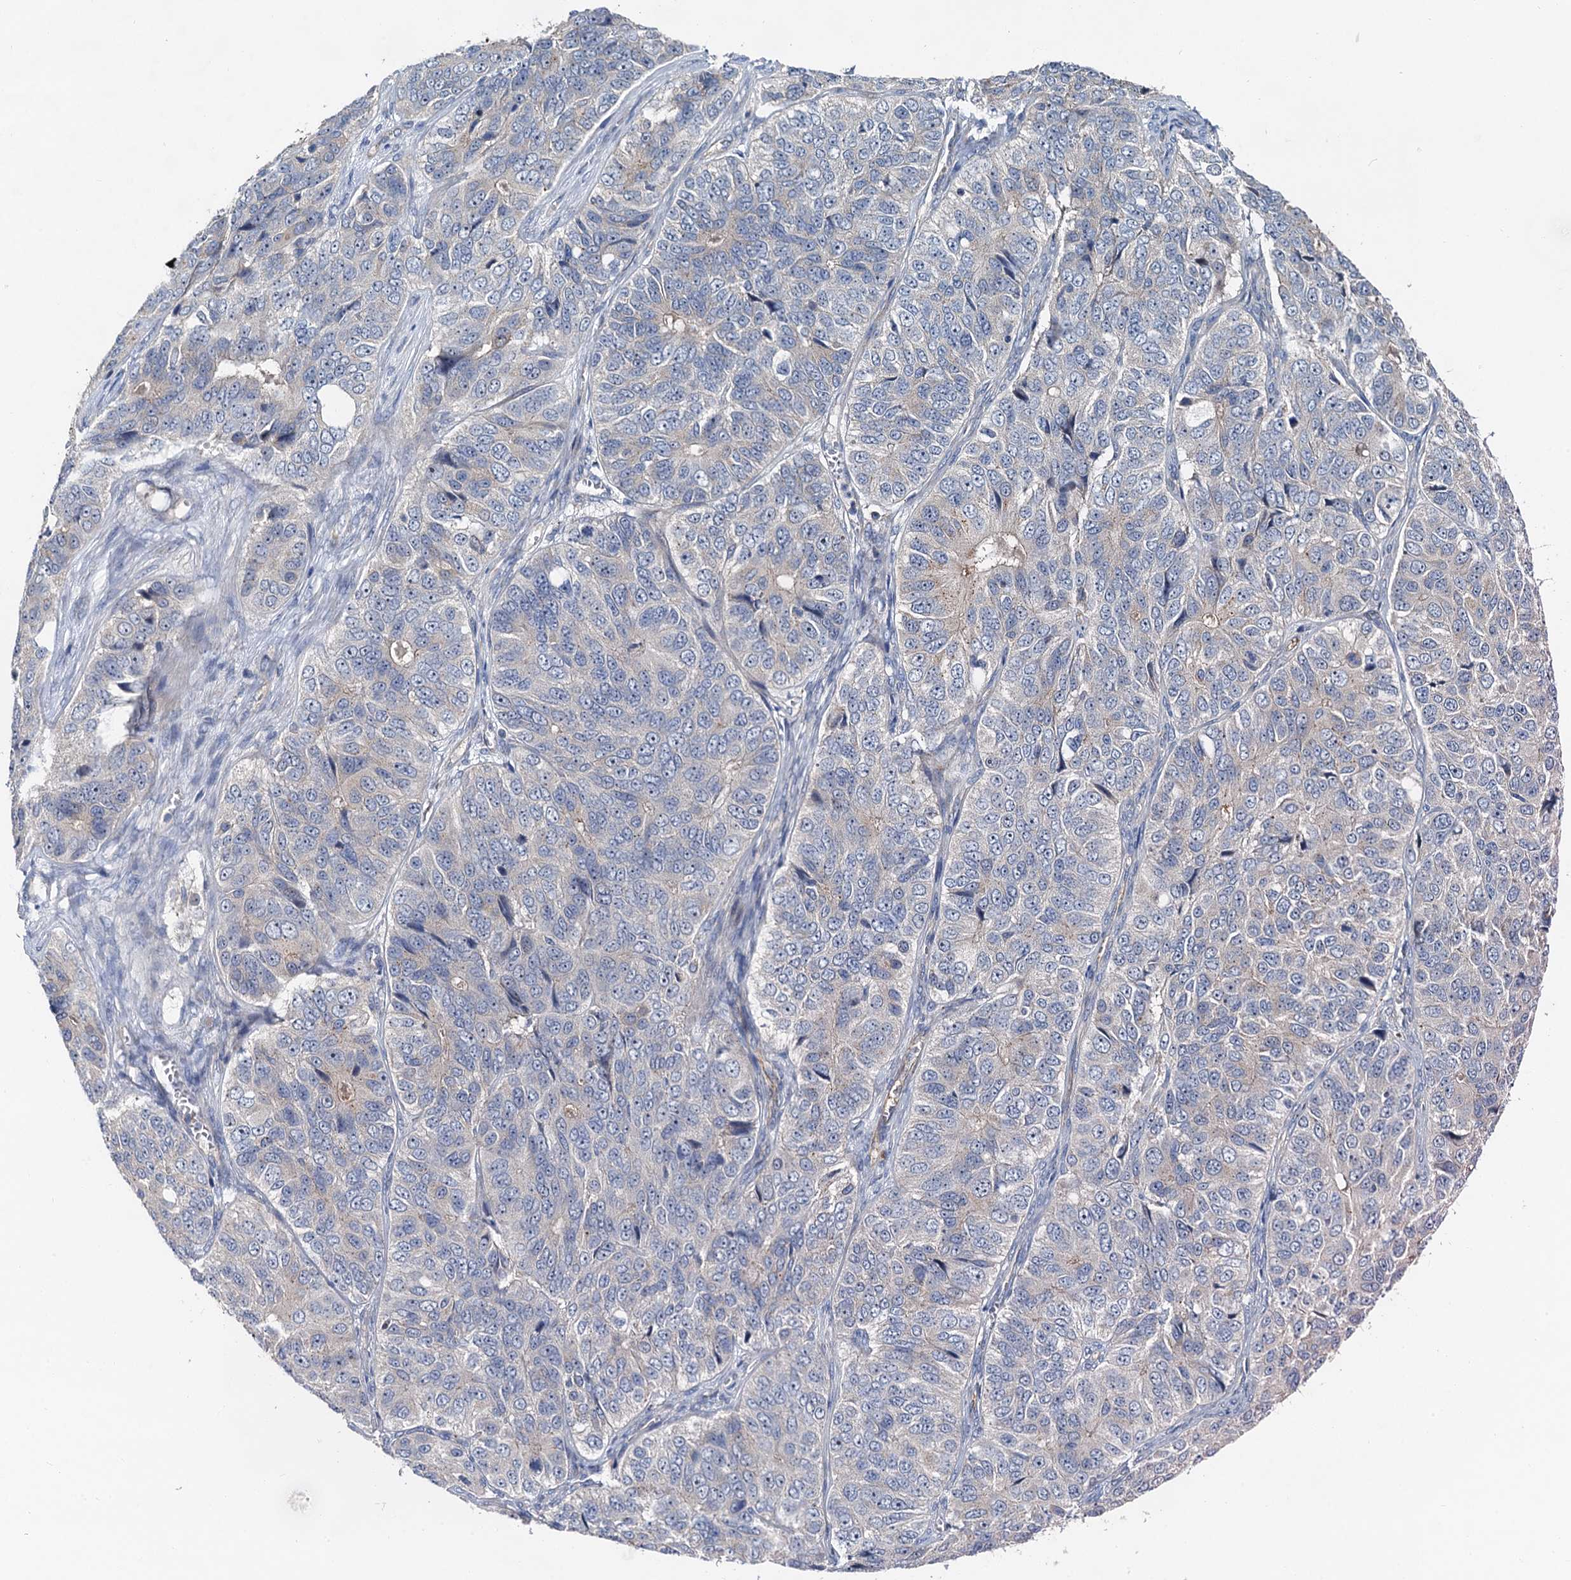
{"staining": {"intensity": "negative", "quantity": "none", "location": "none"}, "tissue": "ovarian cancer", "cell_type": "Tumor cells", "image_type": "cancer", "snomed": [{"axis": "morphology", "description": "Carcinoma, endometroid"}, {"axis": "topography", "description": "Ovary"}], "caption": "DAB (3,3'-diaminobenzidine) immunohistochemical staining of human ovarian cancer (endometroid carcinoma) displays no significant expression in tumor cells.", "gene": "ANKRD26", "patient": {"sex": "female", "age": 51}}